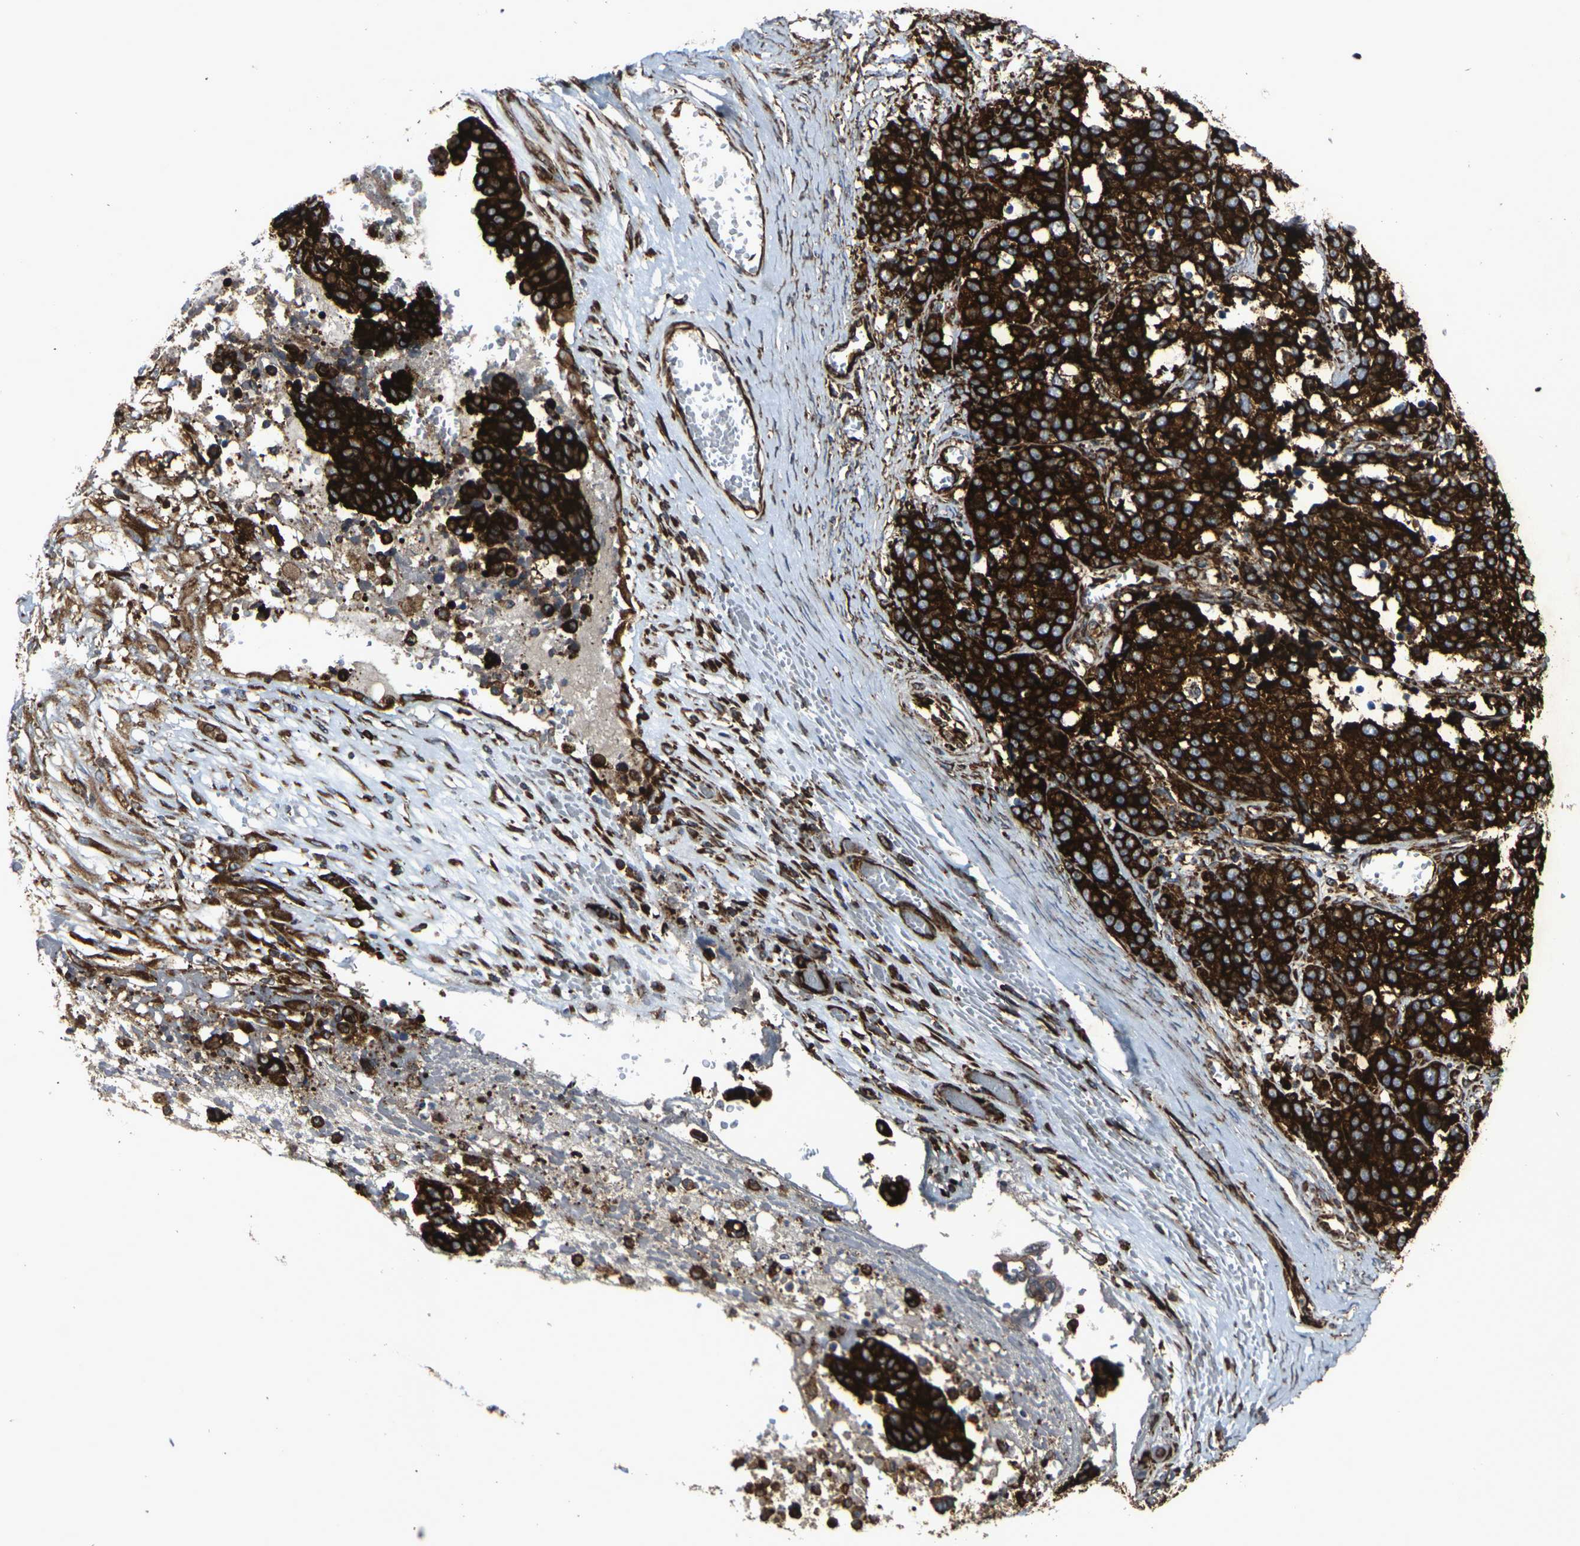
{"staining": {"intensity": "strong", "quantity": ">75%", "location": "cytoplasmic/membranous"}, "tissue": "ovarian cancer", "cell_type": "Tumor cells", "image_type": "cancer", "snomed": [{"axis": "morphology", "description": "Cystadenocarcinoma, serous, NOS"}, {"axis": "topography", "description": "Ovary"}], "caption": "IHC (DAB) staining of ovarian serous cystadenocarcinoma exhibits strong cytoplasmic/membranous protein staining in about >75% of tumor cells.", "gene": "MARCHF2", "patient": {"sex": "female", "age": 44}}